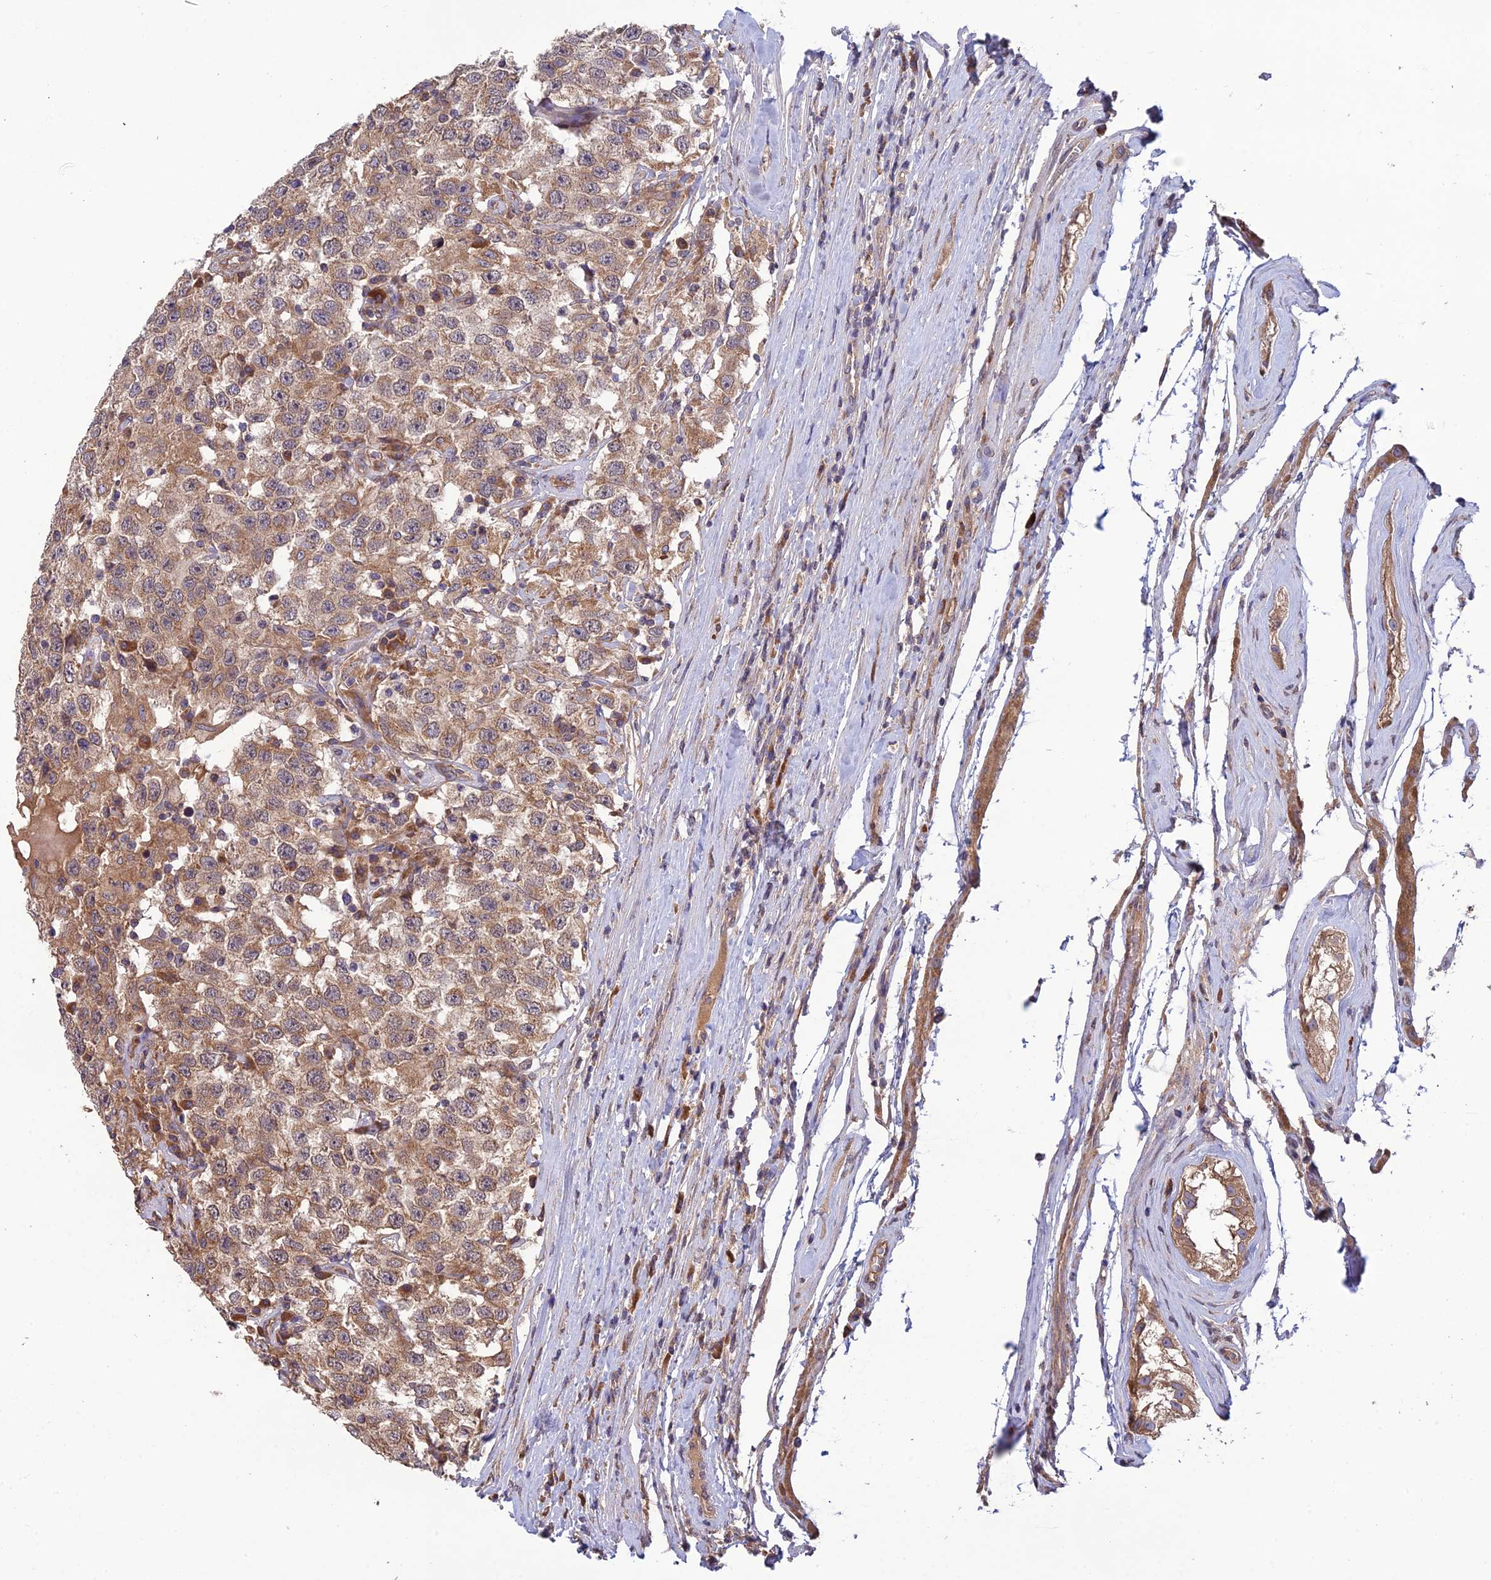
{"staining": {"intensity": "moderate", "quantity": ">75%", "location": "cytoplasmic/membranous"}, "tissue": "testis cancer", "cell_type": "Tumor cells", "image_type": "cancer", "snomed": [{"axis": "morphology", "description": "Seminoma, NOS"}, {"axis": "topography", "description": "Testis"}], "caption": "A brown stain shows moderate cytoplasmic/membranous positivity of a protein in human seminoma (testis) tumor cells. (DAB (3,3'-diaminobenzidine) IHC with brightfield microscopy, high magnification).", "gene": "MRNIP", "patient": {"sex": "male", "age": 41}}